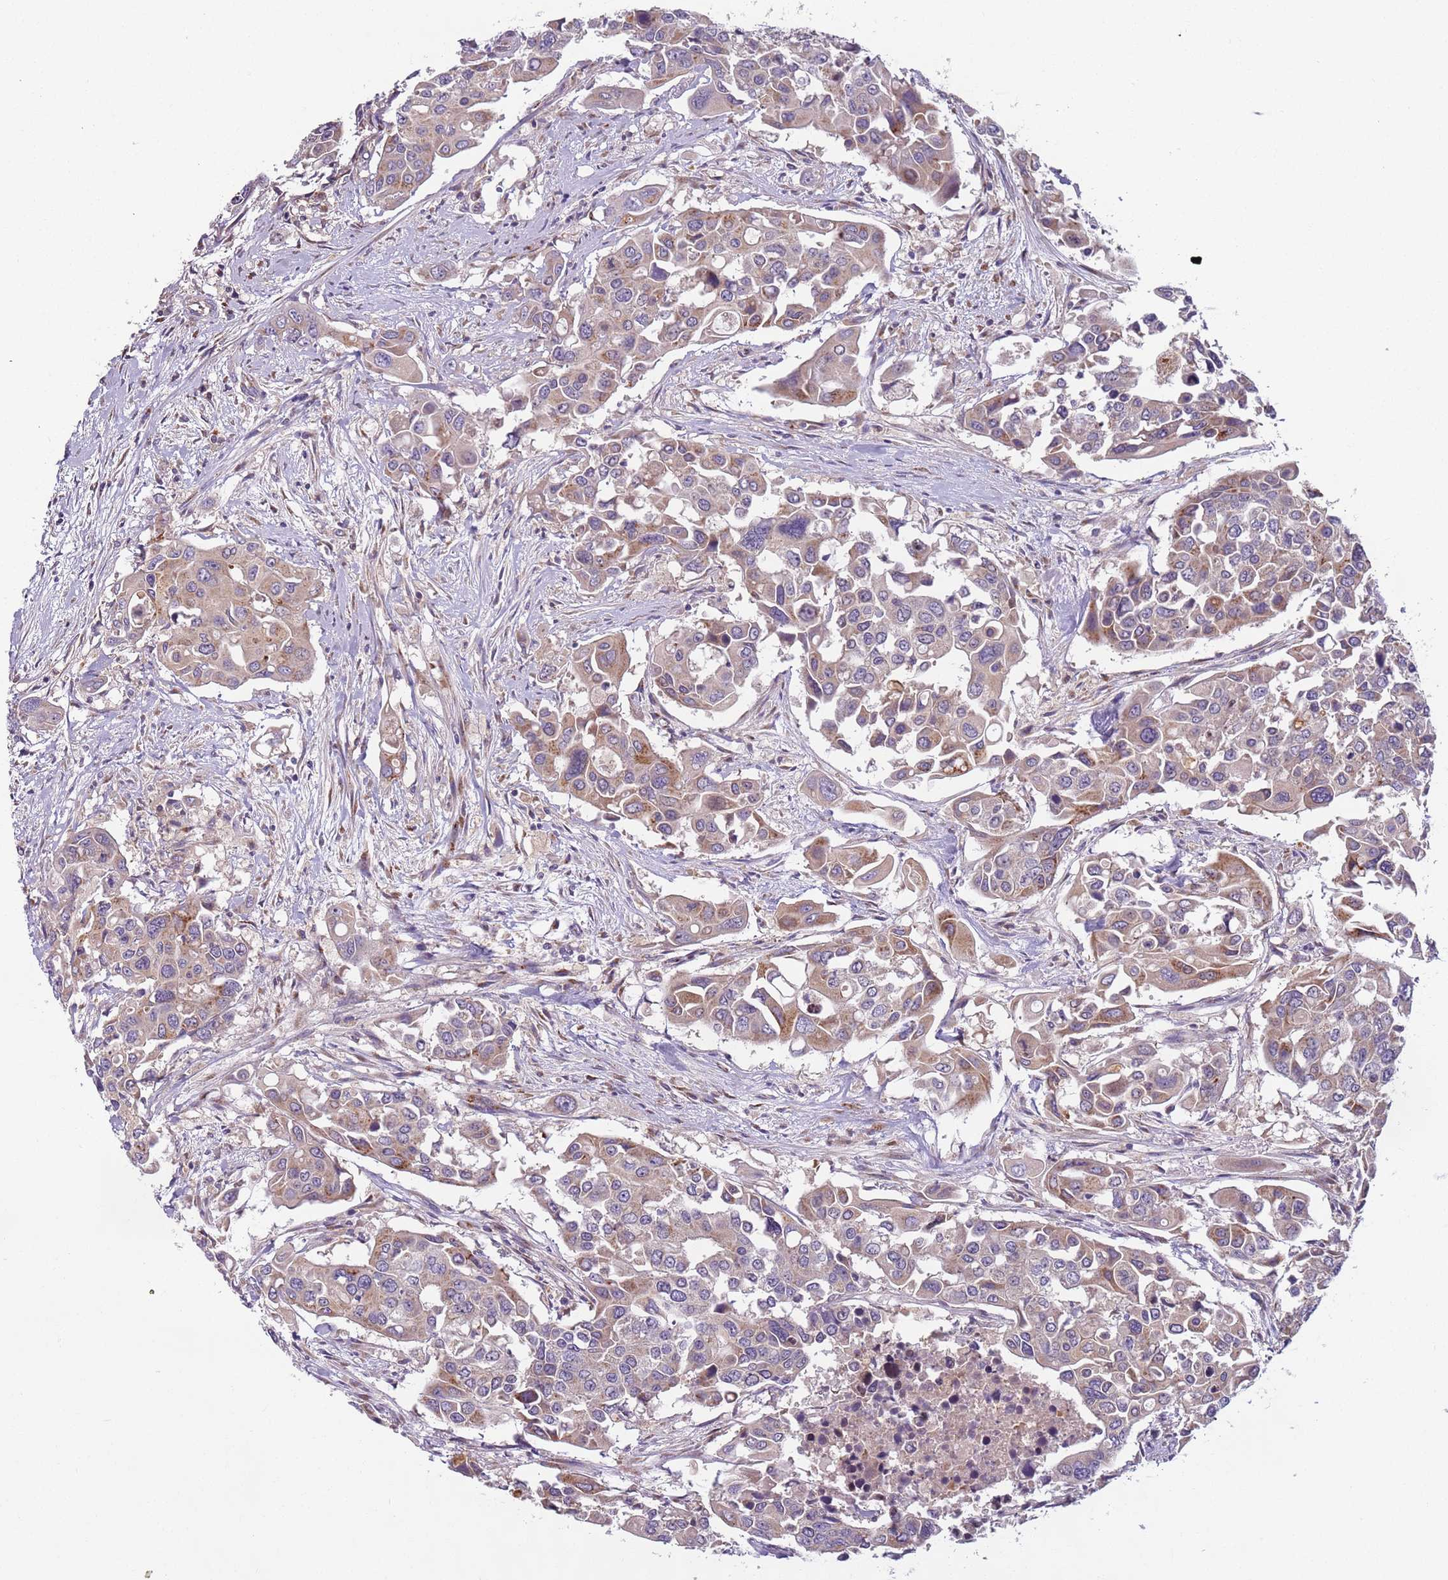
{"staining": {"intensity": "moderate", "quantity": "<25%", "location": "cytoplasmic/membranous"}, "tissue": "colorectal cancer", "cell_type": "Tumor cells", "image_type": "cancer", "snomed": [{"axis": "morphology", "description": "Adenocarcinoma, NOS"}, {"axis": "topography", "description": "Colon"}], "caption": "Moderate cytoplasmic/membranous positivity for a protein is present in approximately <25% of tumor cells of colorectal cancer (adenocarcinoma) using immunohistochemistry (IHC).", "gene": "AKTIP", "patient": {"sex": "male", "age": 77}}